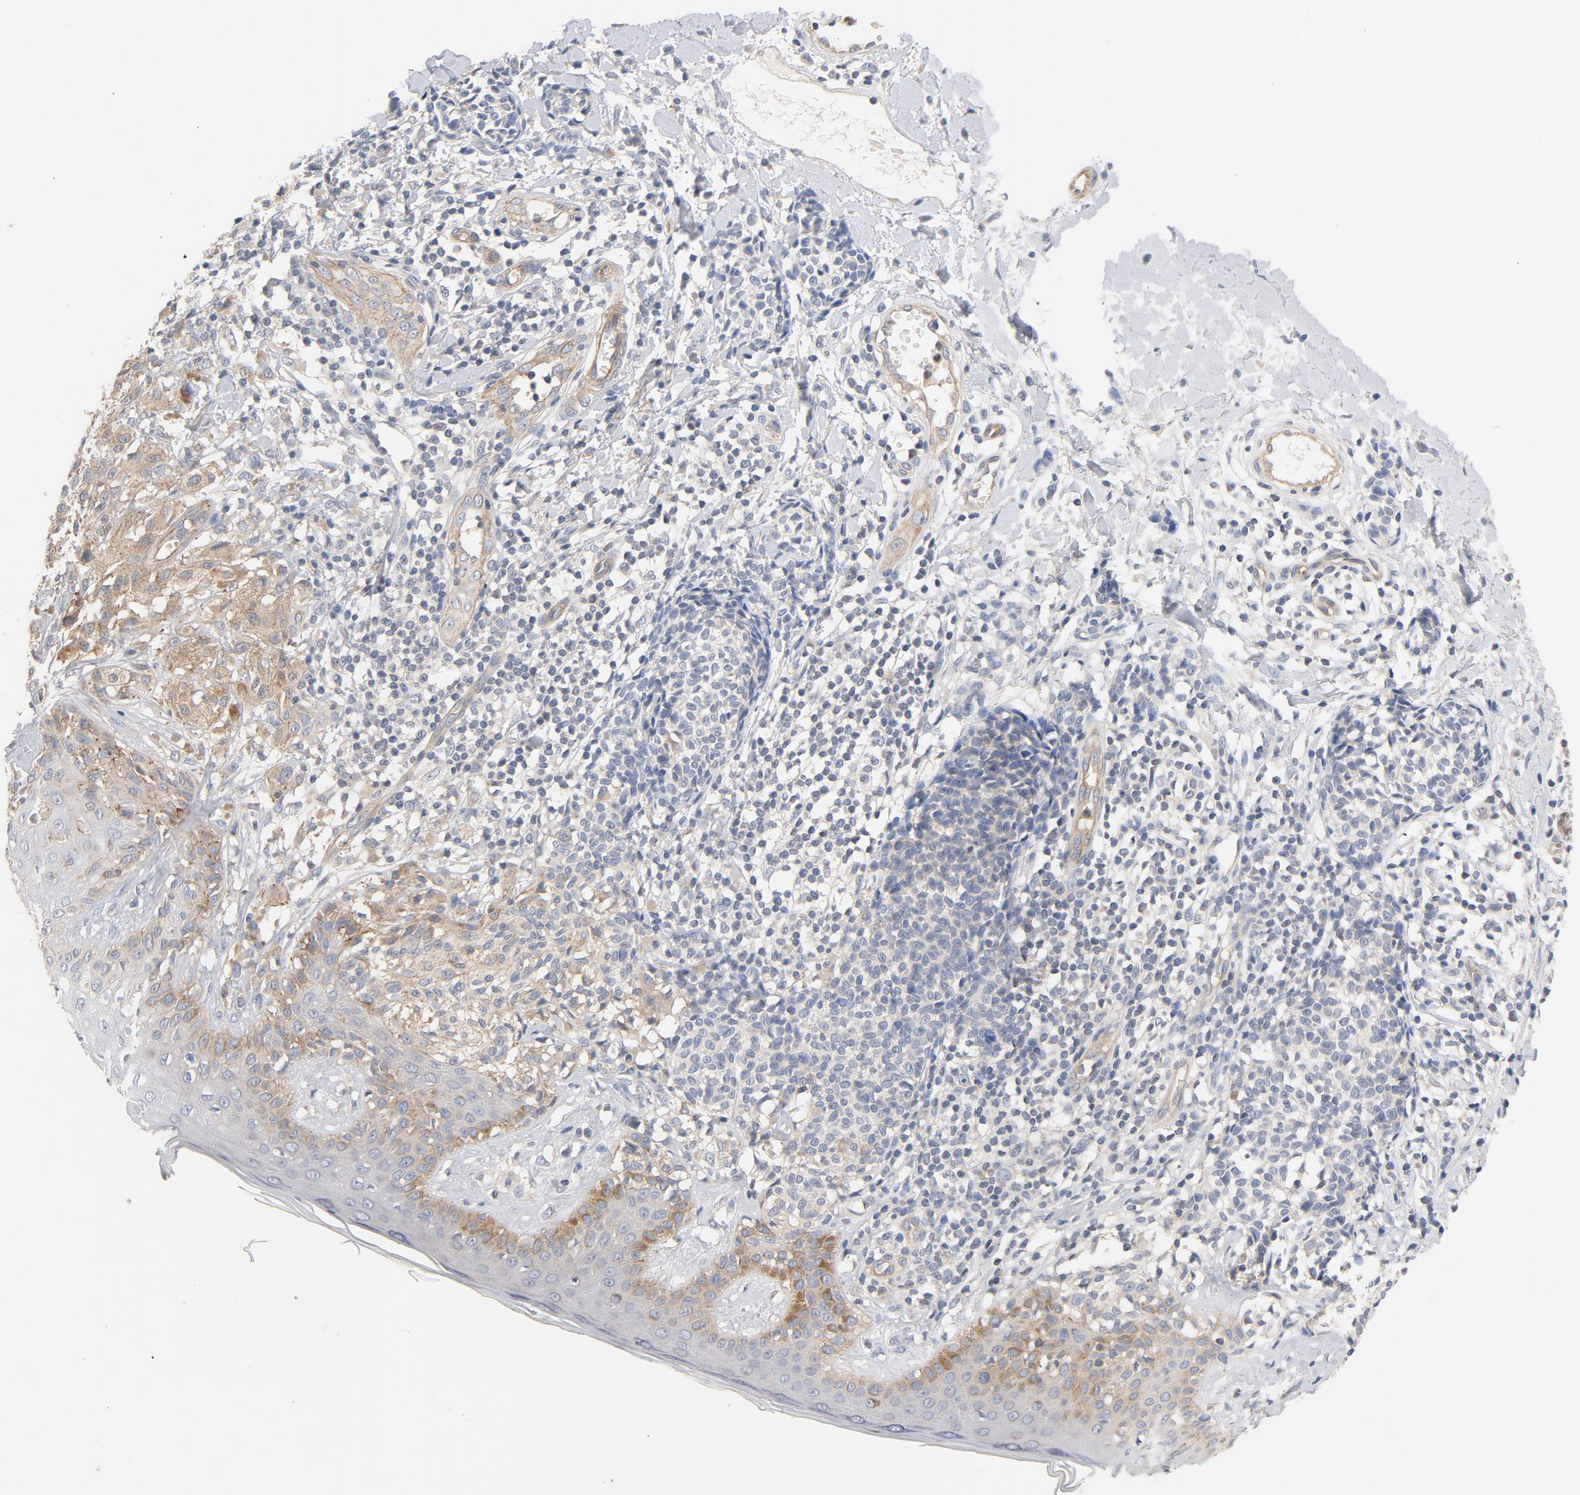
{"staining": {"intensity": "moderate", "quantity": ">75%", "location": "cytoplasmic/membranous"}, "tissue": "melanoma", "cell_type": "Tumor cells", "image_type": "cancer", "snomed": [{"axis": "morphology", "description": "Malignant melanoma, NOS"}, {"axis": "topography", "description": "Skin"}], "caption": "Moderate cytoplasmic/membranous positivity is appreciated in about >75% of tumor cells in malignant melanoma.", "gene": "STRN3", "patient": {"sex": "male", "age": 67}}